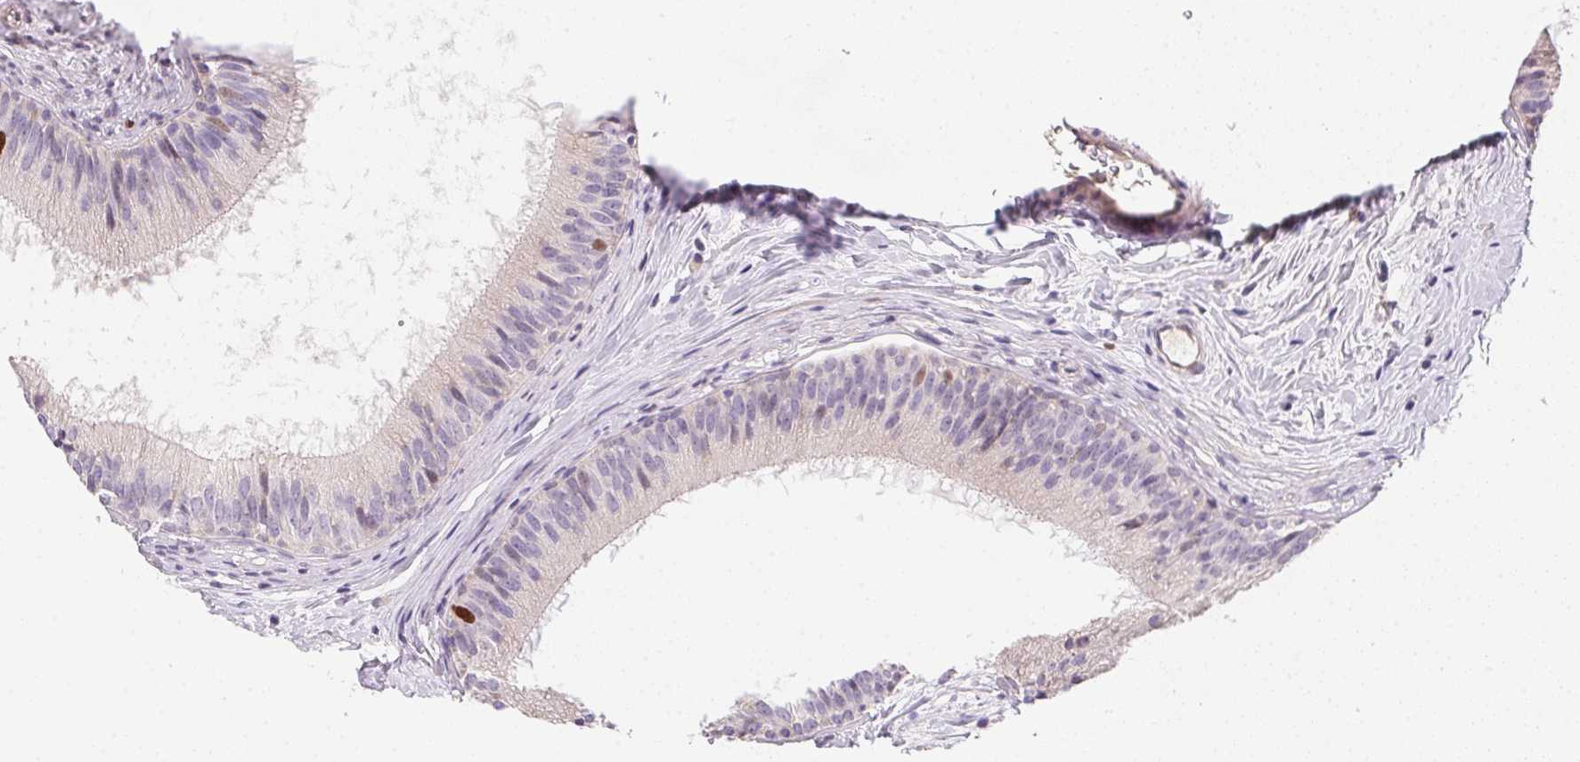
{"staining": {"intensity": "moderate", "quantity": "<25%", "location": "nuclear"}, "tissue": "epididymis", "cell_type": "Glandular cells", "image_type": "normal", "snomed": [{"axis": "morphology", "description": "Normal tissue, NOS"}, {"axis": "topography", "description": "Epididymis"}], "caption": "Protein expression analysis of benign epididymis displays moderate nuclear positivity in about <25% of glandular cells. (DAB IHC with brightfield microscopy, high magnification).", "gene": "HELLS", "patient": {"sex": "male", "age": 24}}